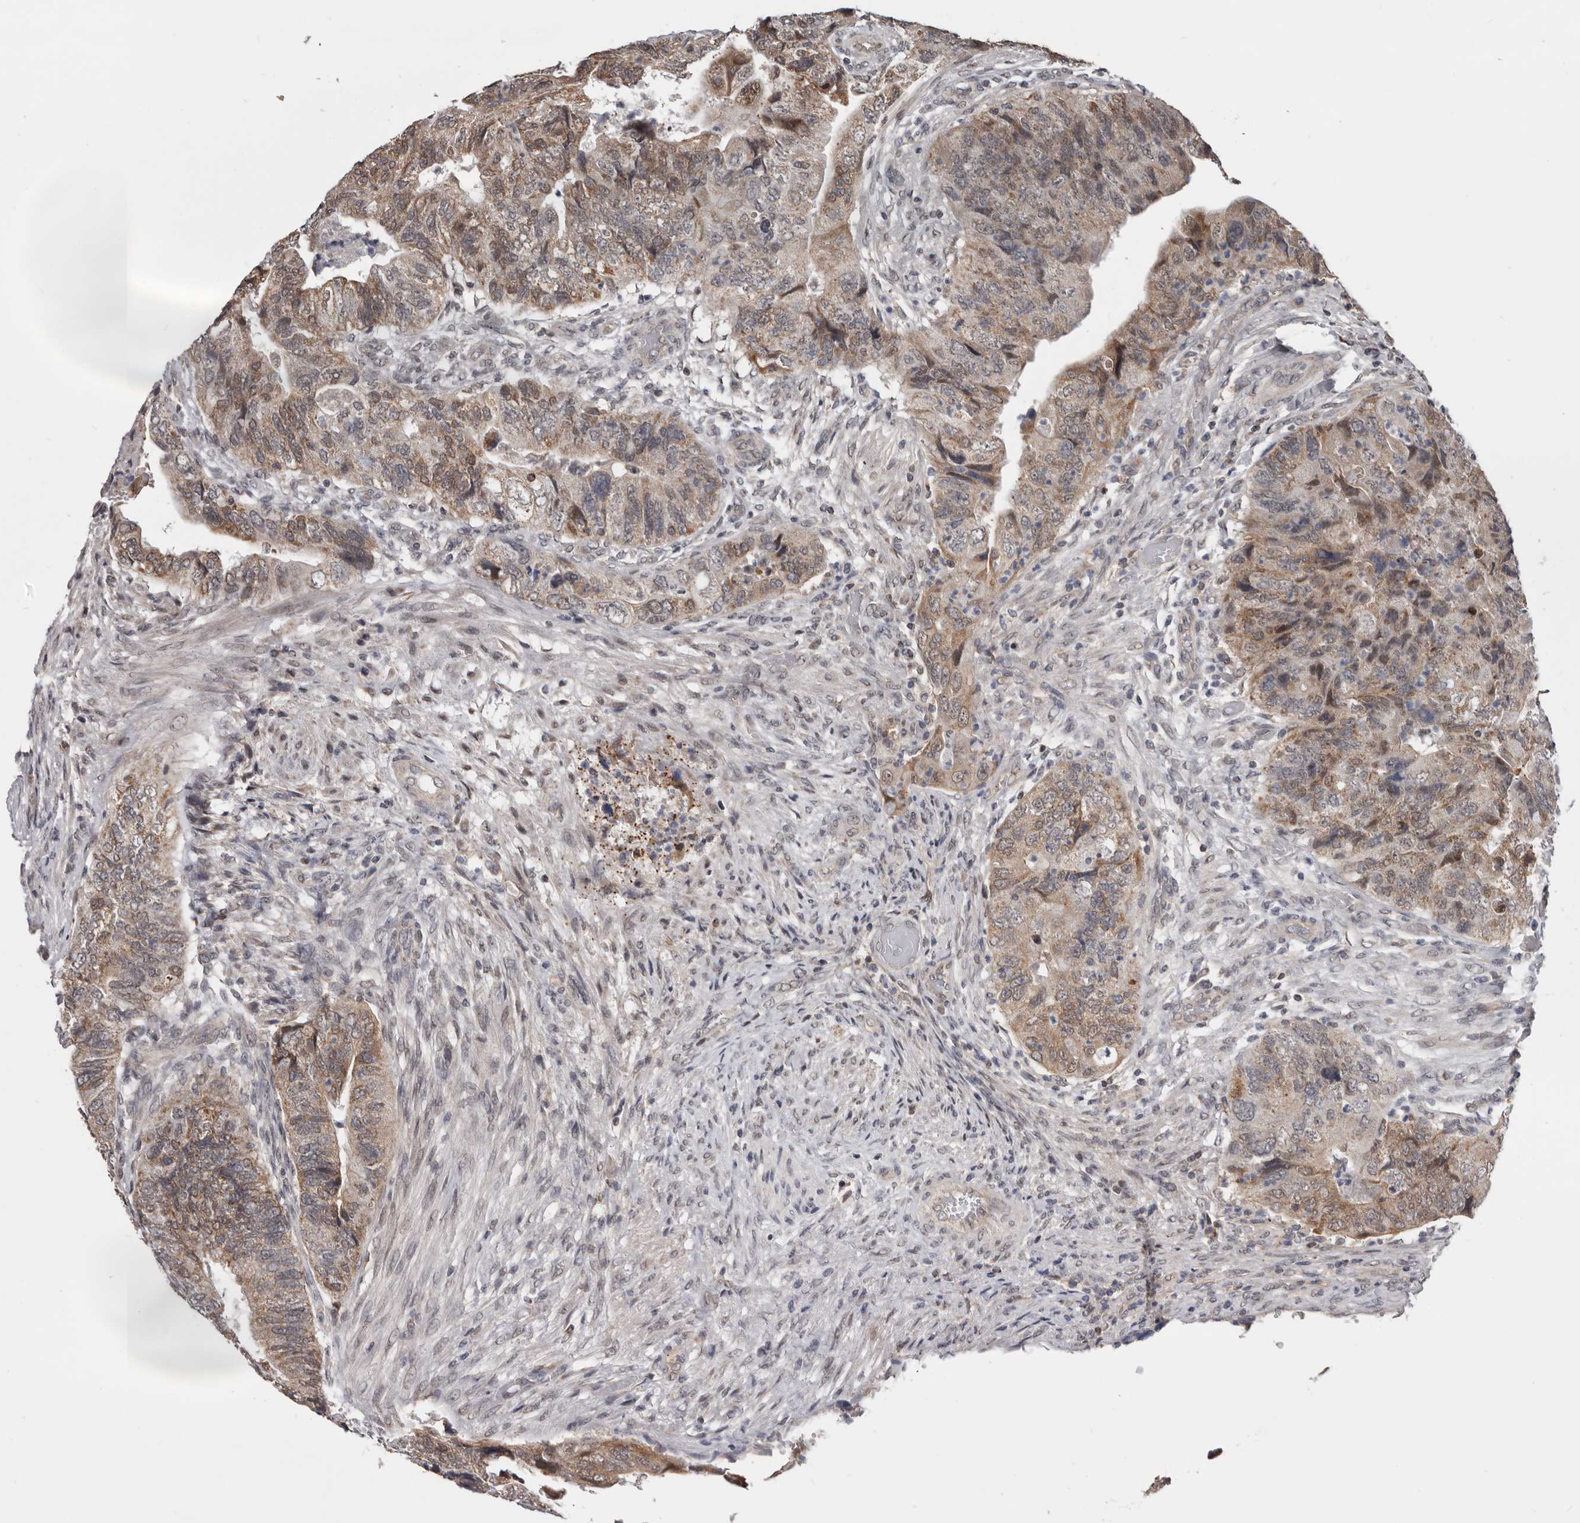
{"staining": {"intensity": "moderate", "quantity": ">75%", "location": "cytoplasmic/membranous,nuclear"}, "tissue": "colorectal cancer", "cell_type": "Tumor cells", "image_type": "cancer", "snomed": [{"axis": "morphology", "description": "Adenocarcinoma, NOS"}, {"axis": "topography", "description": "Rectum"}], "caption": "A medium amount of moderate cytoplasmic/membranous and nuclear expression is present in approximately >75% of tumor cells in colorectal adenocarcinoma tissue.", "gene": "MOGAT2", "patient": {"sex": "male", "age": 63}}